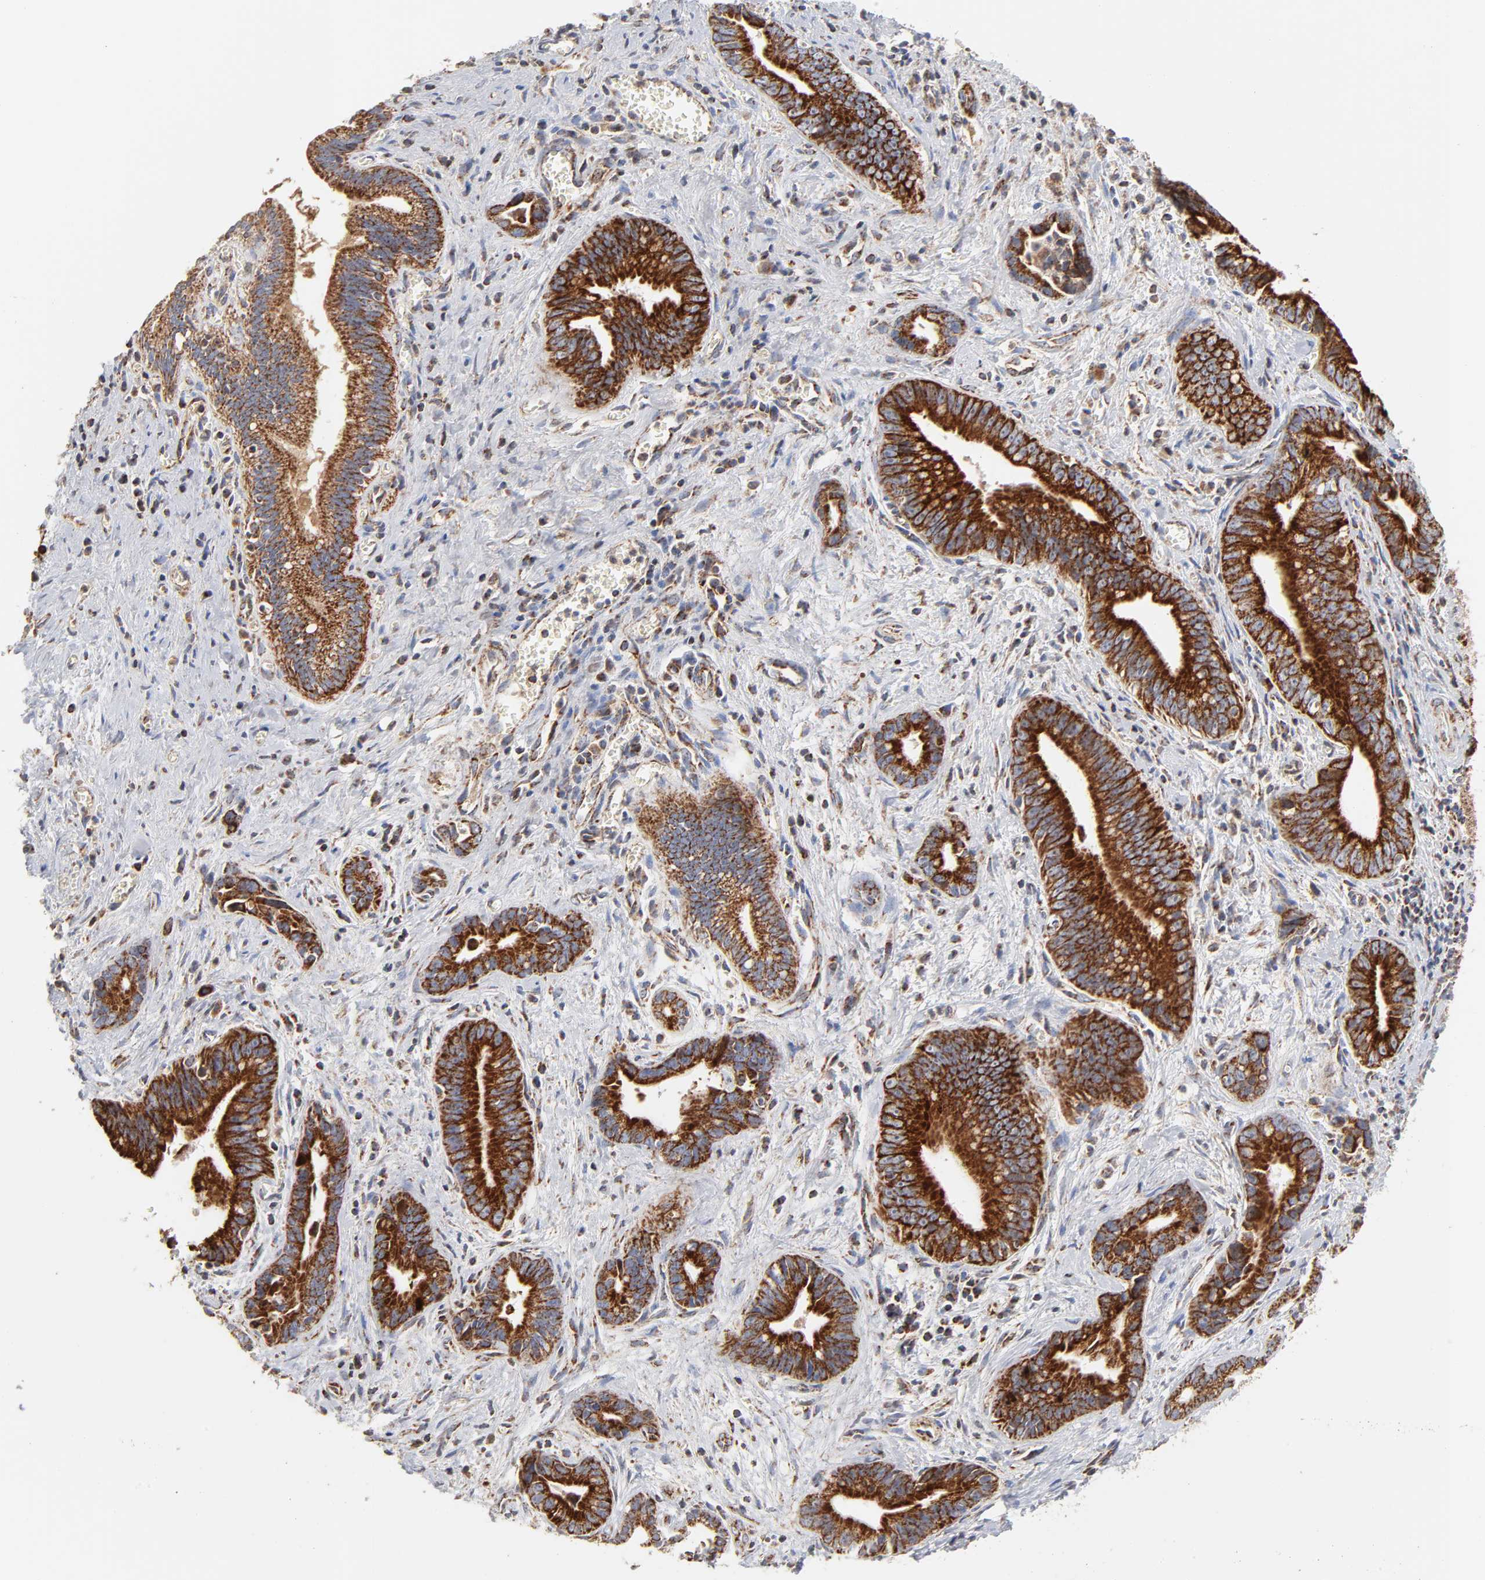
{"staining": {"intensity": "strong", "quantity": ">75%", "location": "cytoplasmic/membranous"}, "tissue": "liver cancer", "cell_type": "Tumor cells", "image_type": "cancer", "snomed": [{"axis": "morphology", "description": "Cholangiocarcinoma"}, {"axis": "topography", "description": "Liver"}], "caption": "An image of cholangiocarcinoma (liver) stained for a protein reveals strong cytoplasmic/membranous brown staining in tumor cells.", "gene": "DIABLO", "patient": {"sex": "female", "age": 55}}